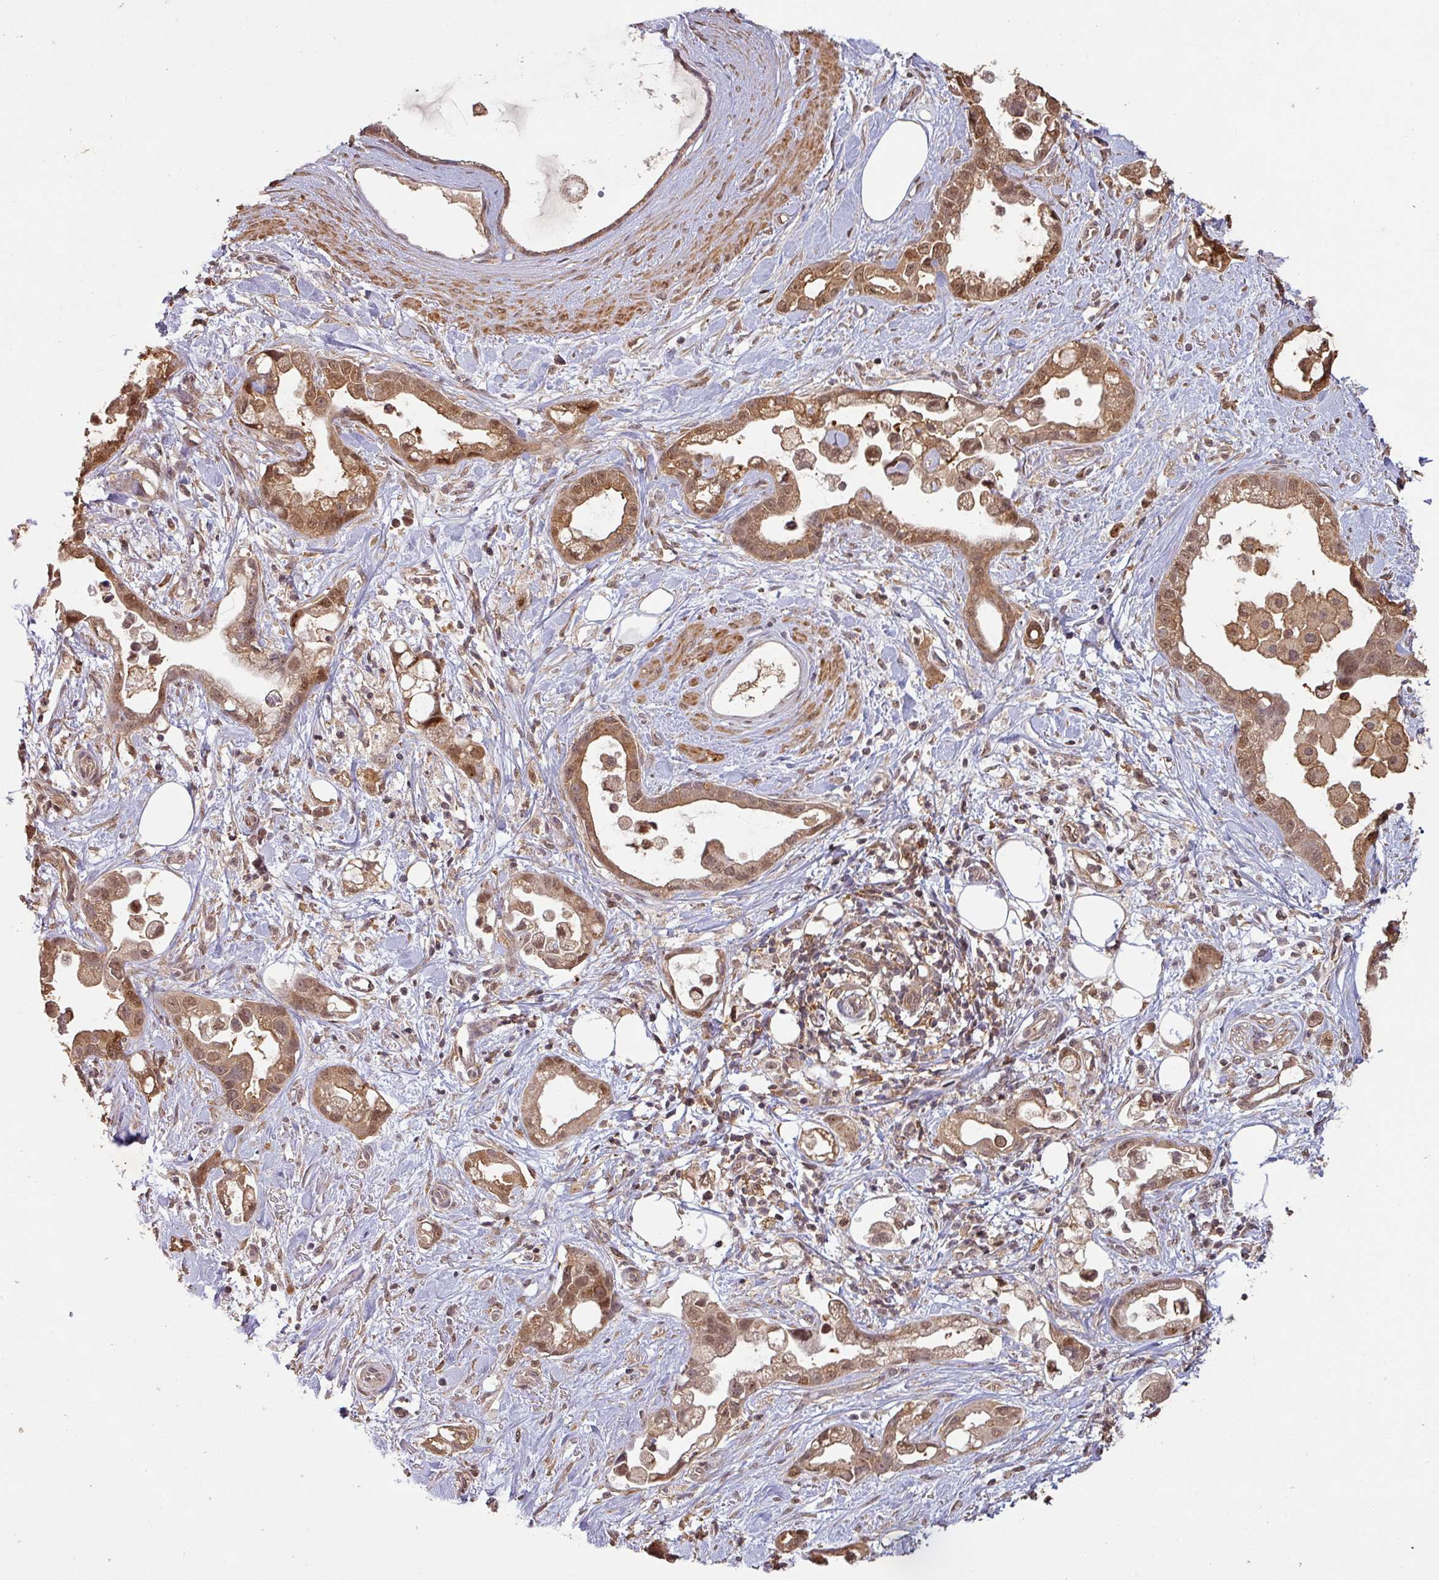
{"staining": {"intensity": "moderate", "quantity": ">75%", "location": "cytoplasmic/membranous,nuclear"}, "tissue": "stomach cancer", "cell_type": "Tumor cells", "image_type": "cancer", "snomed": [{"axis": "morphology", "description": "Adenocarcinoma, NOS"}, {"axis": "topography", "description": "Stomach"}], "caption": "This micrograph displays immunohistochemistry staining of stomach adenocarcinoma, with medium moderate cytoplasmic/membranous and nuclear positivity in about >75% of tumor cells.", "gene": "ZNF322", "patient": {"sex": "male", "age": 55}}